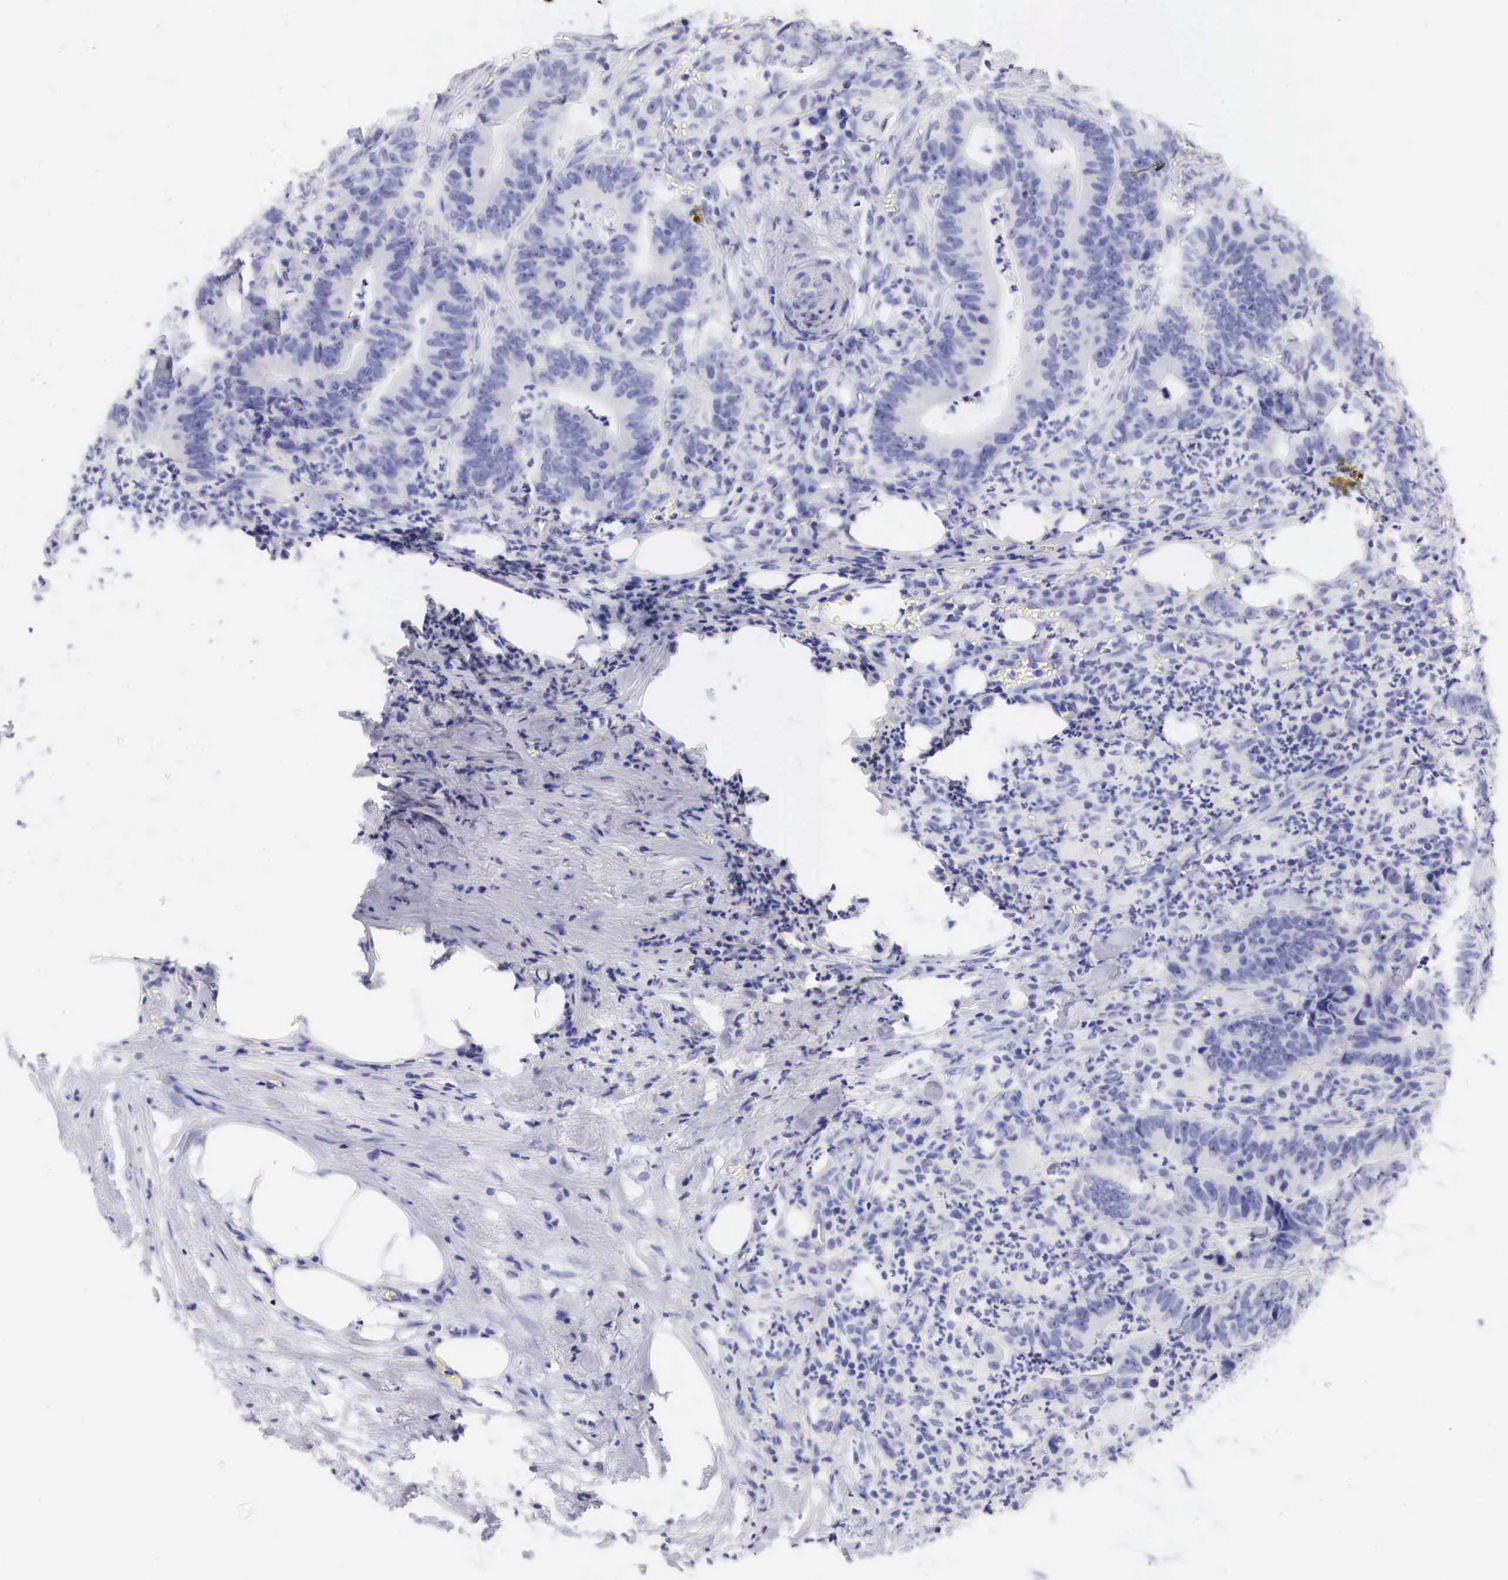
{"staining": {"intensity": "negative", "quantity": "none", "location": "none"}, "tissue": "colorectal cancer", "cell_type": "Tumor cells", "image_type": "cancer", "snomed": [{"axis": "morphology", "description": "Adenocarcinoma, NOS"}, {"axis": "topography", "description": "Colon"}], "caption": "DAB (3,3'-diaminobenzidine) immunohistochemical staining of colorectal cancer (adenocarcinoma) reveals no significant positivity in tumor cells. (DAB immunohistochemistry (IHC) visualized using brightfield microscopy, high magnification).", "gene": "TYR", "patient": {"sex": "female", "age": 76}}